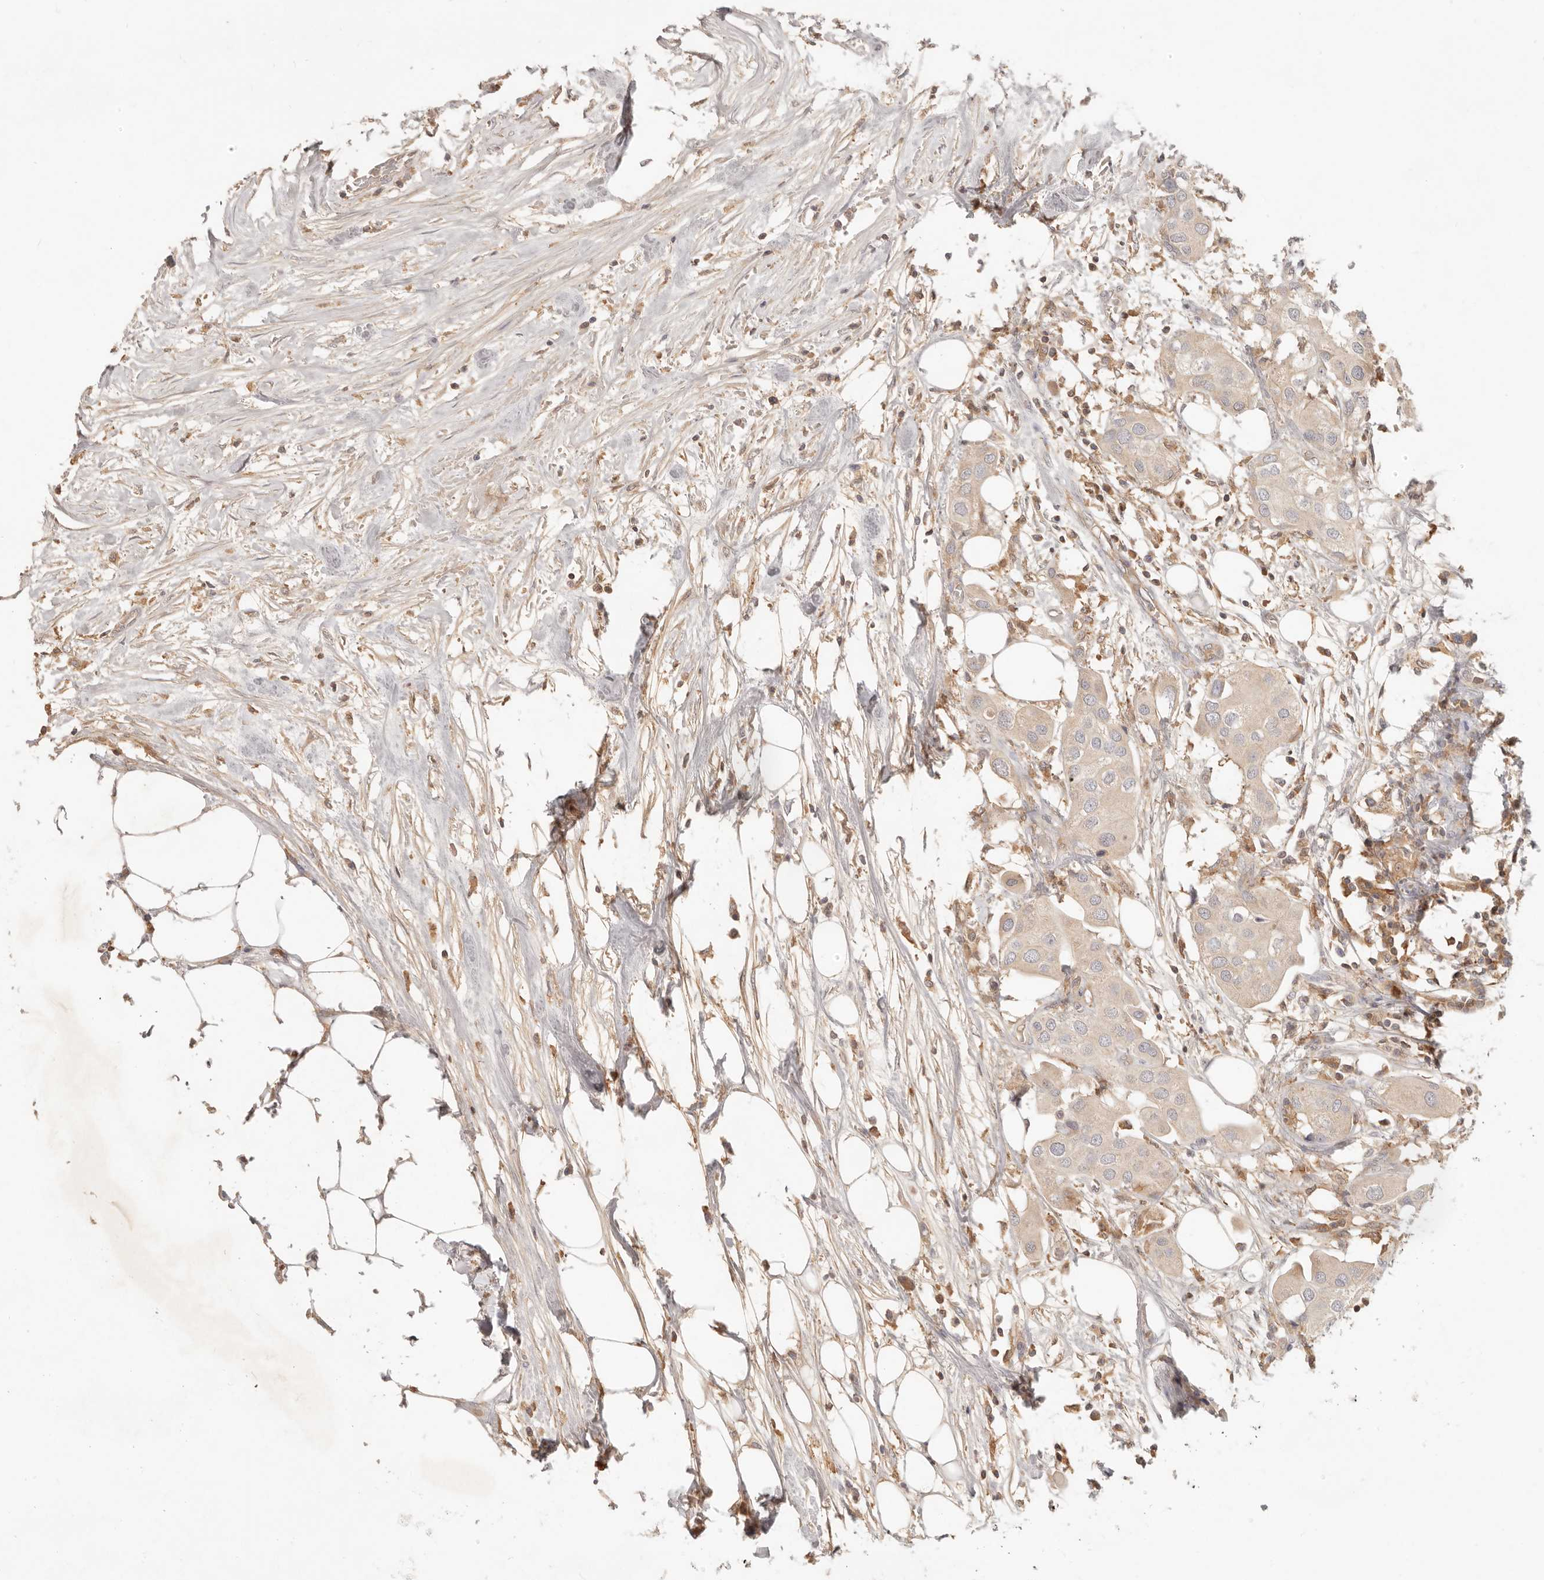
{"staining": {"intensity": "negative", "quantity": "none", "location": "none"}, "tissue": "urothelial cancer", "cell_type": "Tumor cells", "image_type": "cancer", "snomed": [{"axis": "morphology", "description": "Urothelial carcinoma, High grade"}, {"axis": "topography", "description": "Urinary bladder"}], "caption": "Human high-grade urothelial carcinoma stained for a protein using IHC displays no positivity in tumor cells.", "gene": "NECAP2", "patient": {"sex": "male", "age": 64}}